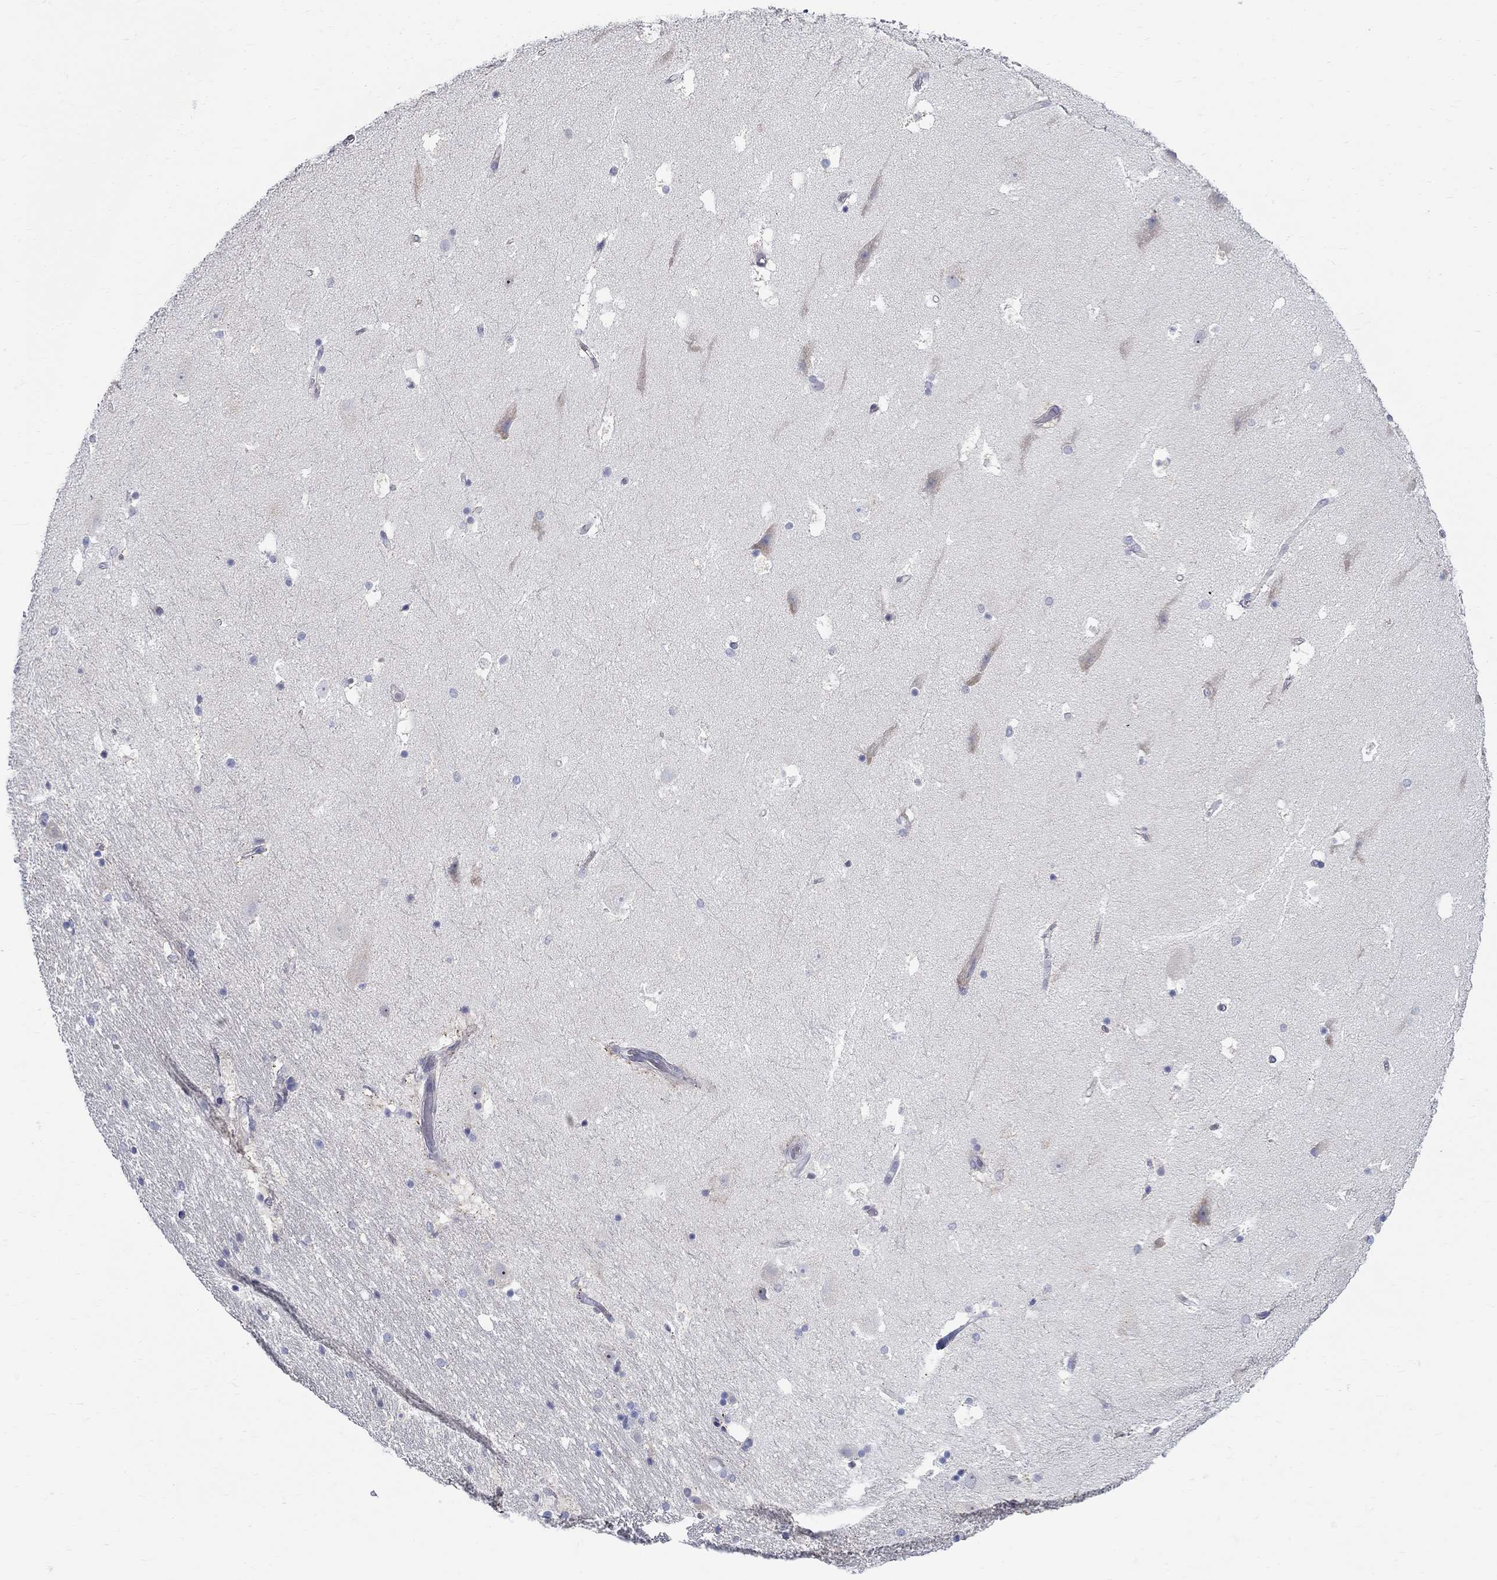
{"staining": {"intensity": "negative", "quantity": "none", "location": "none"}, "tissue": "hippocampus", "cell_type": "Glial cells", "image_type": "normal", "snomed": [{"axis": "morphology", "description": "Normal tissue, NOS"}, {"axis": "topography", "description": "Hippocampus"}], "caption": "Immunohistochemical staining of unremarkable hippocampus demonstrates no significant staining in glial cells.", "gene": "QRFPR", "patient": {"sex": "male", "age": 51}}